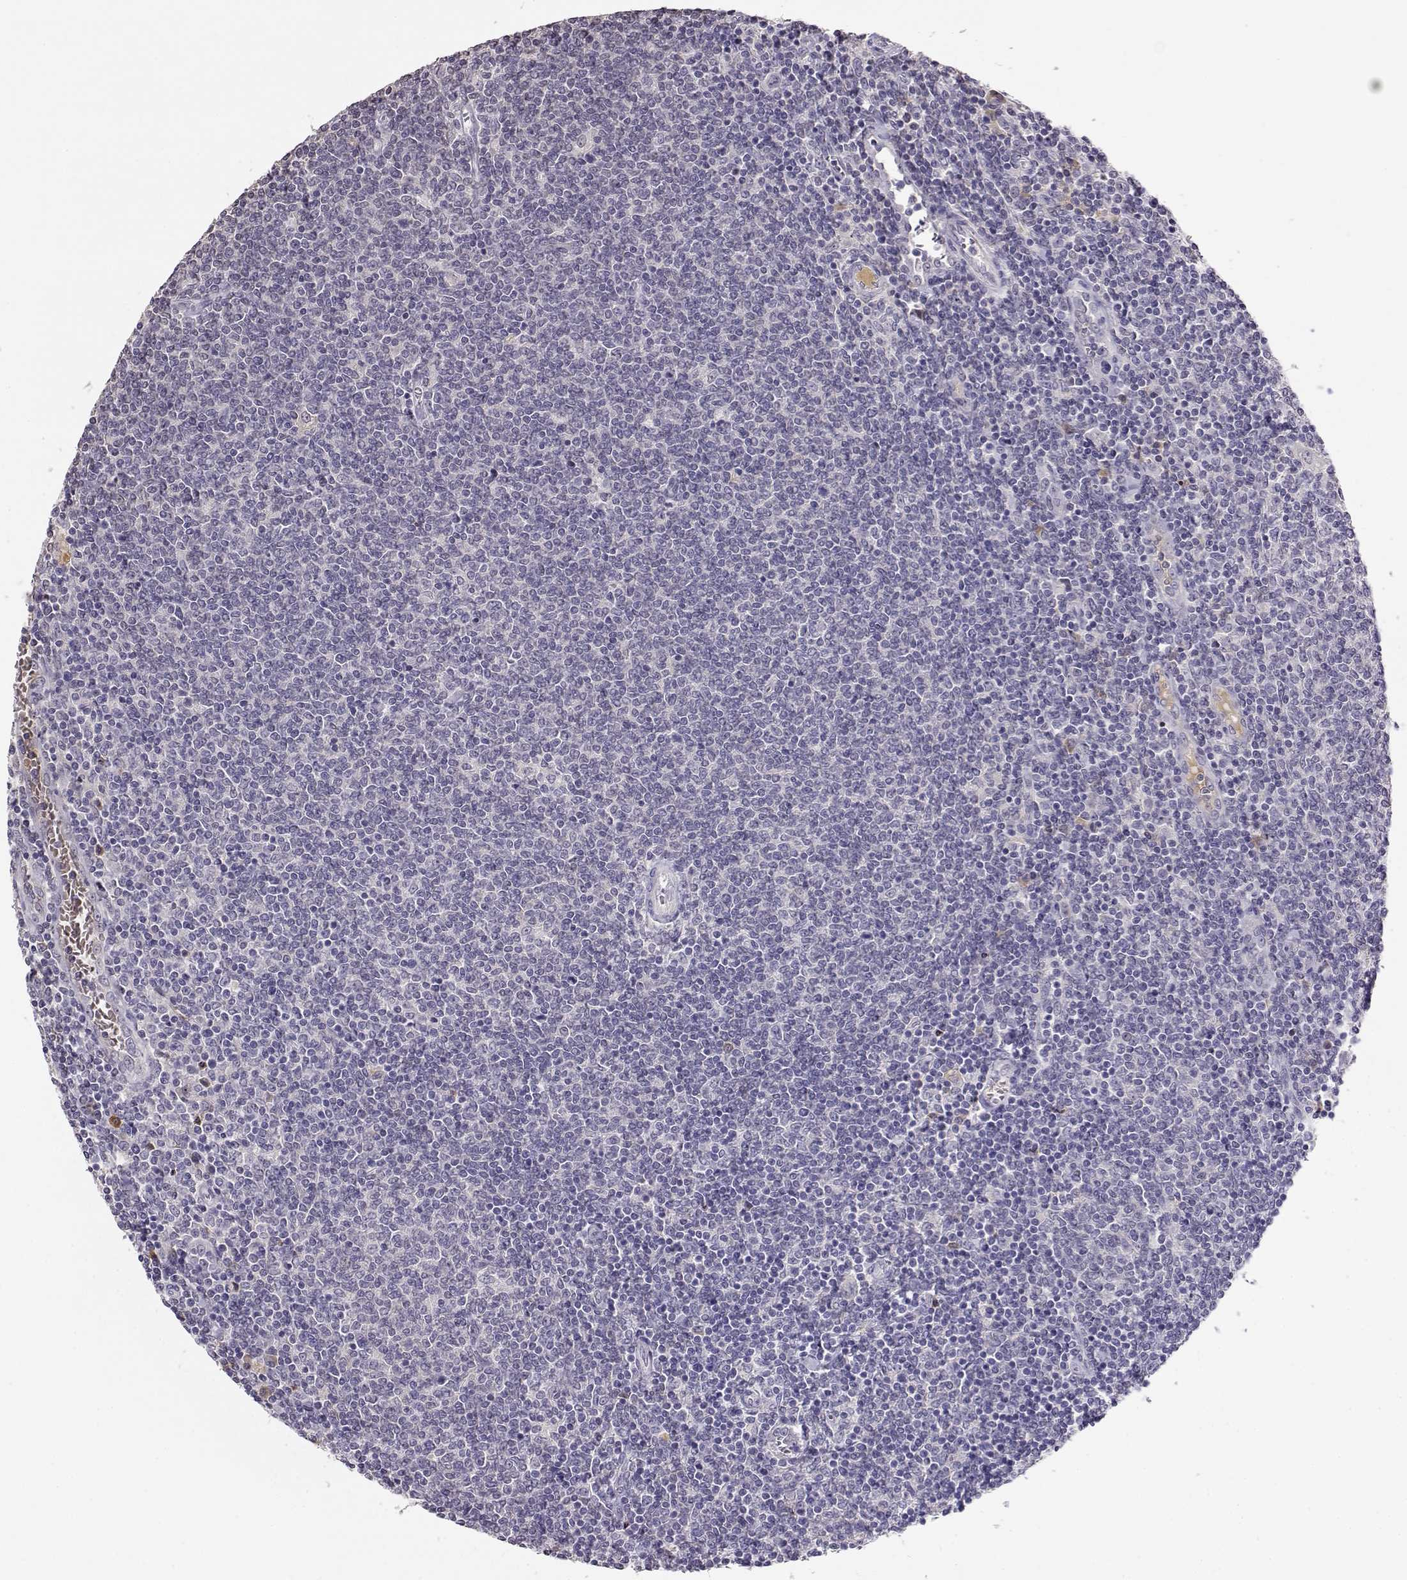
{"staining": {"intensity": "negative", "quantity": "none", "location": "none"}, "tissue": "lymphoma", "cell_type": "Tumor cells", "image_type": "cancer", "snomed": [{"axis": "morphology", "description": "Malignant lymphoma, non-Hodgkin's type, Low grade"}, {"axis": "topography", "description": "Lymph node"}], "caption": "This is an immunohistochemistry histopathology image of lymphoma. There is no expression in tumor cells.", "gene": "TACR1", "patient": {"sex": "male", "age": 52}}